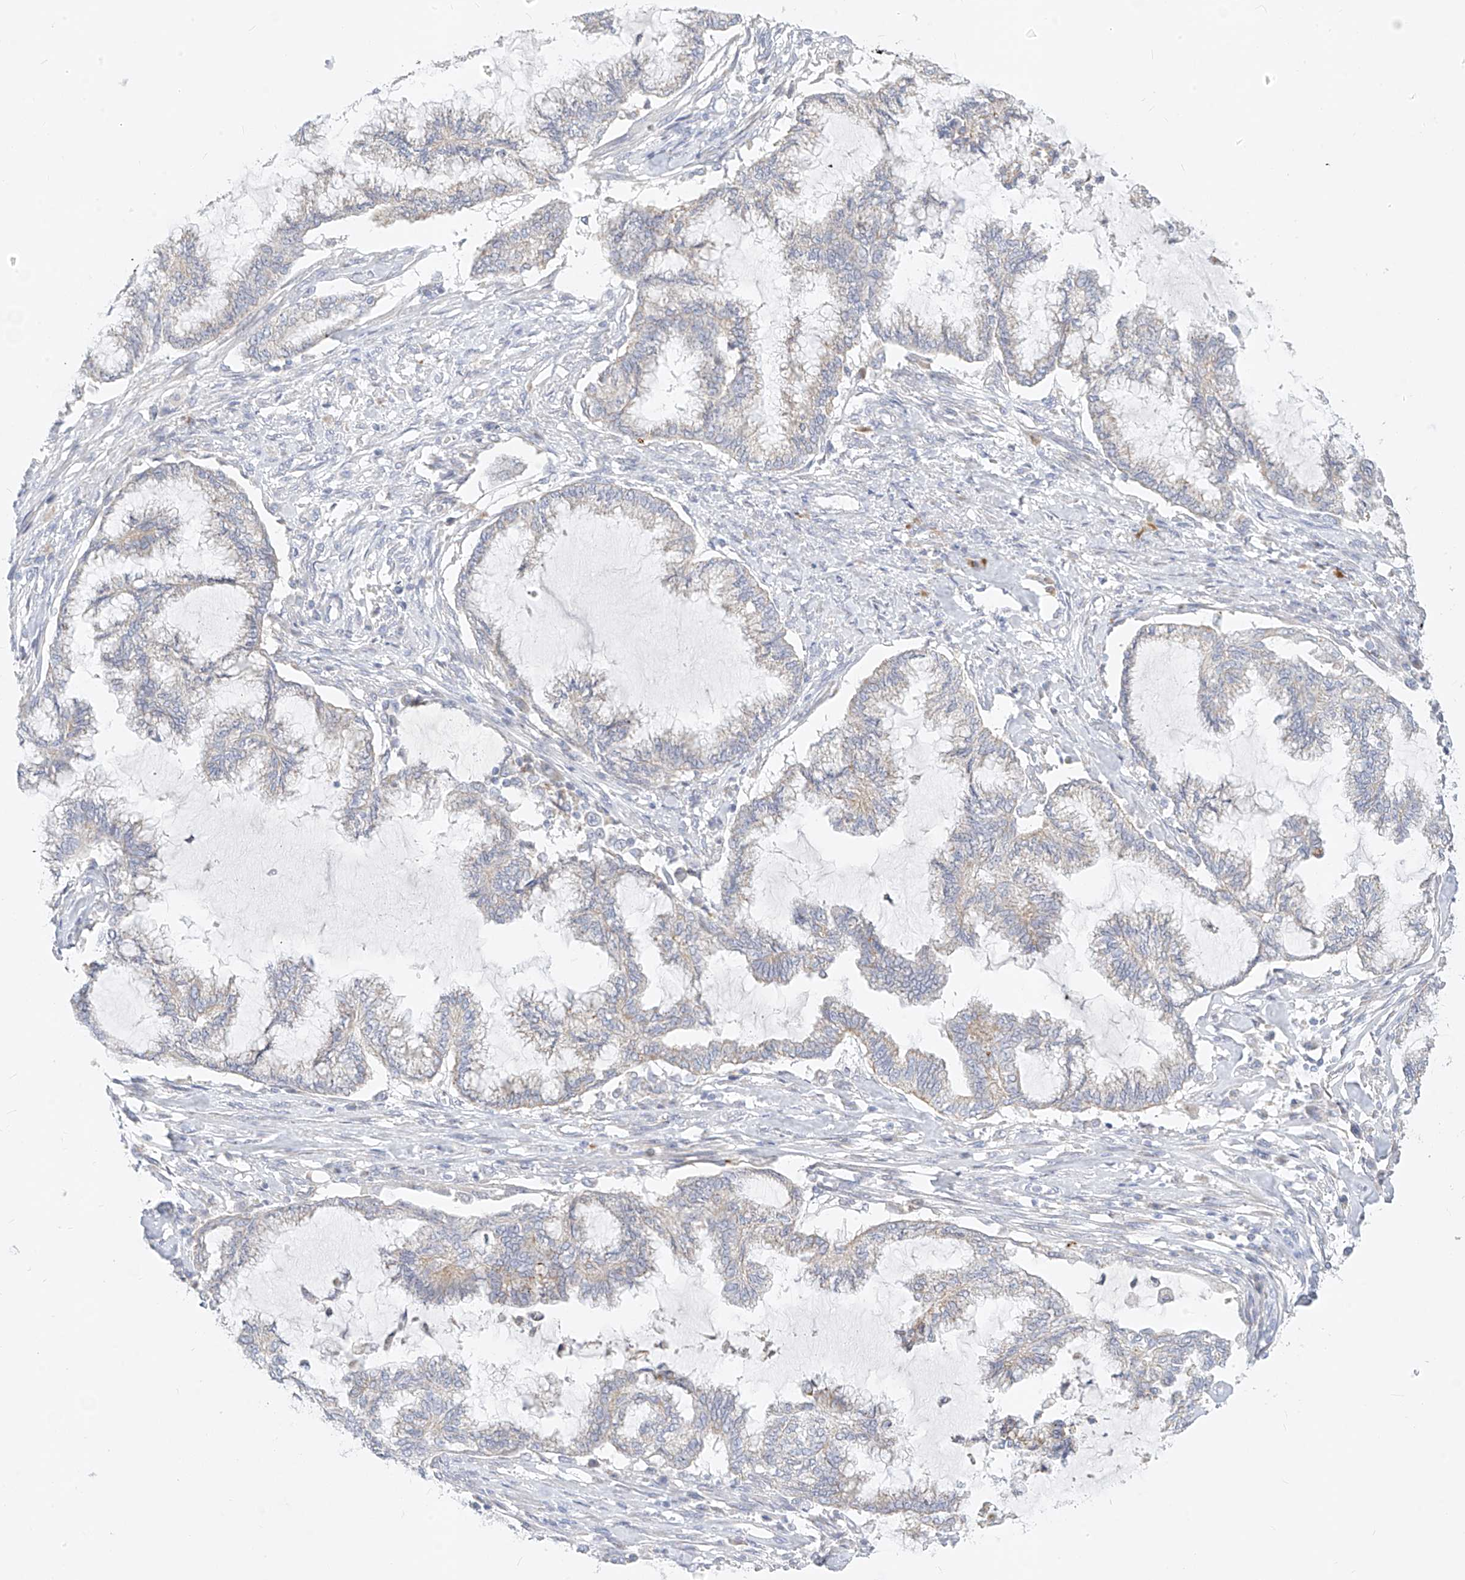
{"staining": {"intensity": "negative", "quantity": "none", "location": "none"}, "tissue": "endometrial cancer", "cell_type": "Tumor cells", "image_type": "cancer", "snomed": [{"axis": "morphology", "description": "Adenocarcinoma, NOS"}, {"axis": "topography", "description": "Endometrium"}], "caption": "An immunohistochemistry image of endometrial cancer is shown. There is no staining in tumor cells of endometrial cancer.", "gene": "ZNF404", "patient": {"sex": "female", "age": 86}}